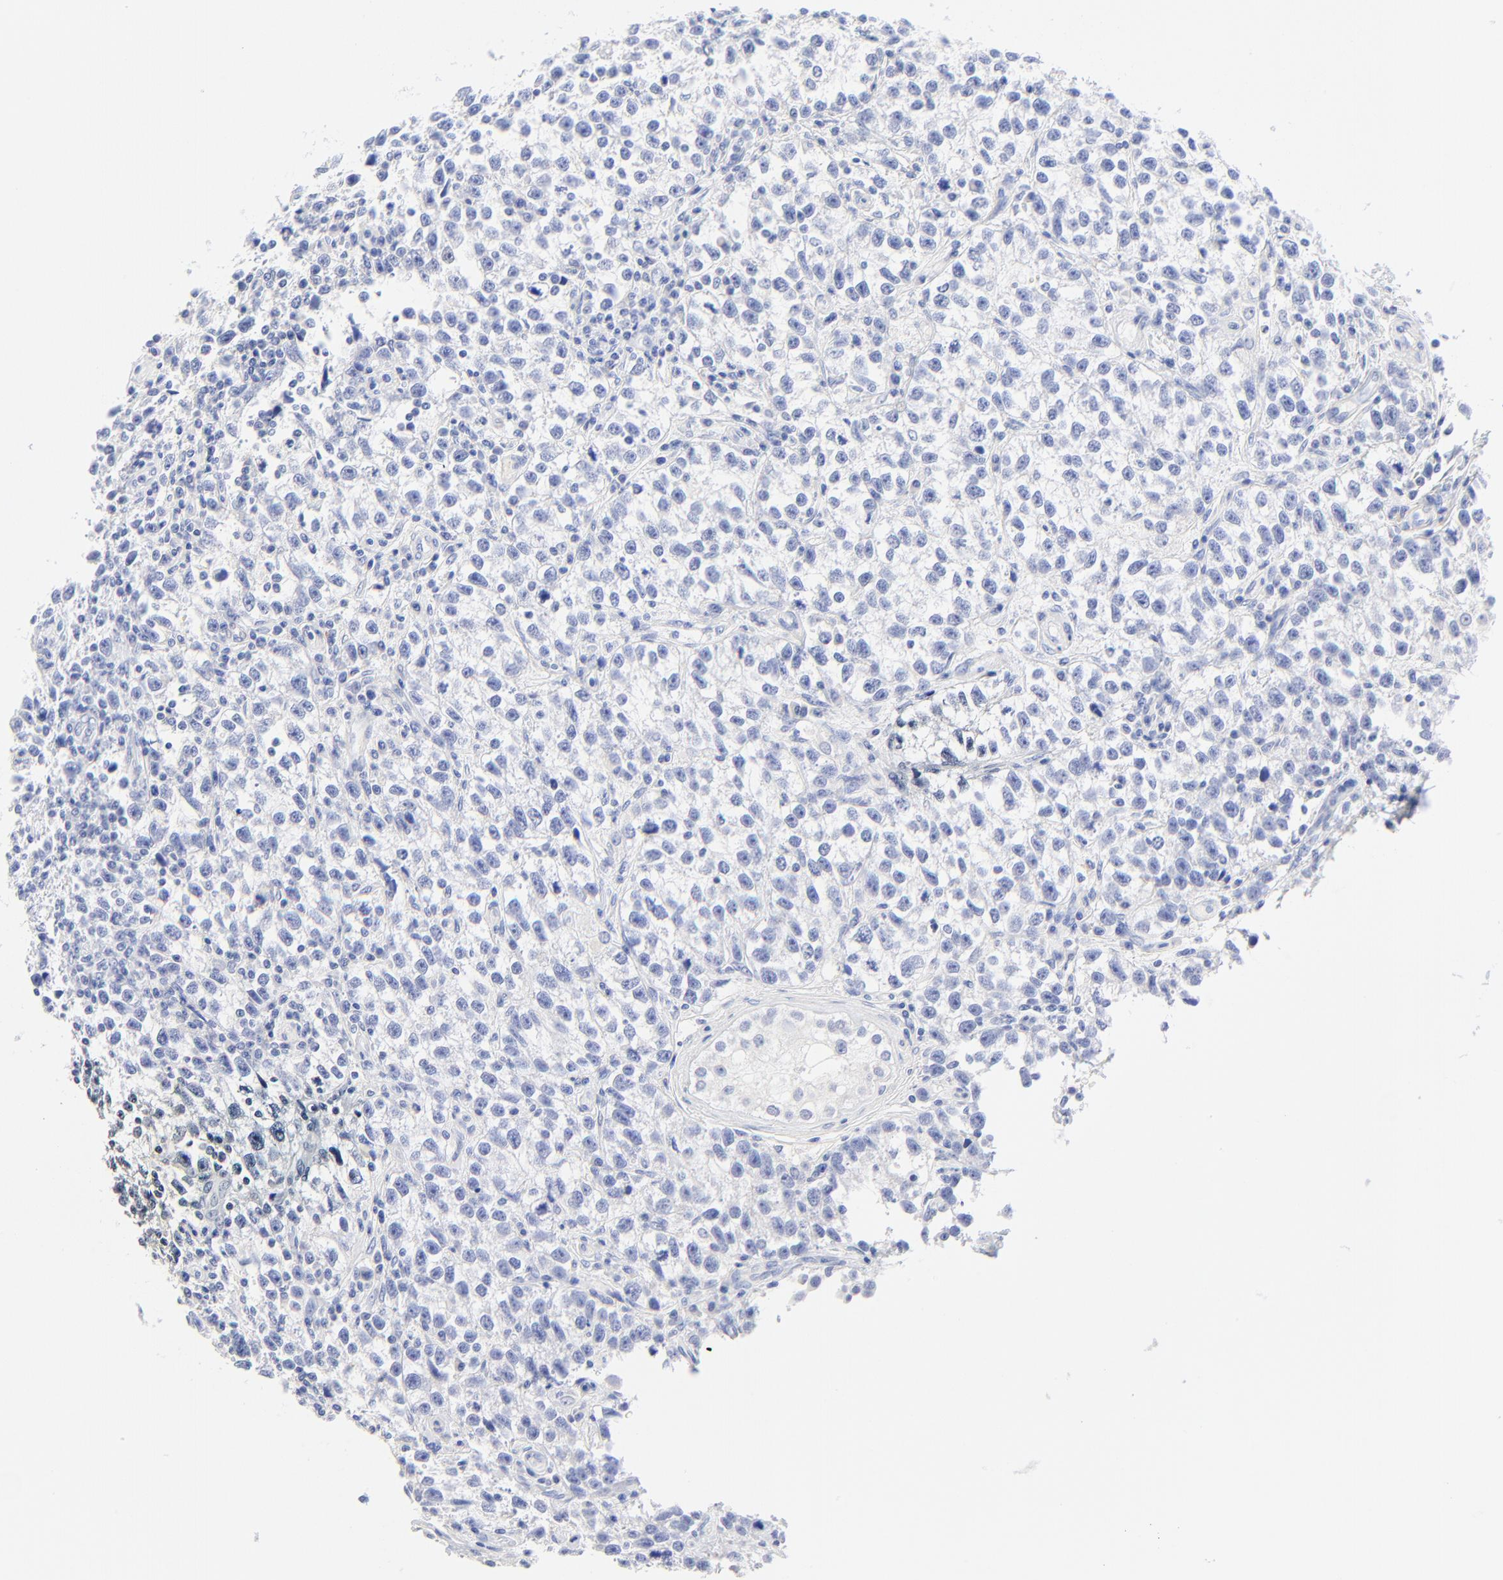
{"staining": {"intensity": "negative", "quantity": "none", "location": "none"}, "tissue": "testis cancer", "cell_type": "Tumor cells", "image_type": "cancer", "snomed": [{"axis": "morphology", "description": "Seminoma, NOS"}, {"axis": "topography", "description": "Testis"}], "caption": "The histopathology image reveals no staining of tumor cells in testis cancer.", "gene": "SULT4A1", "patient": {"sex": "male", "age": 38}}